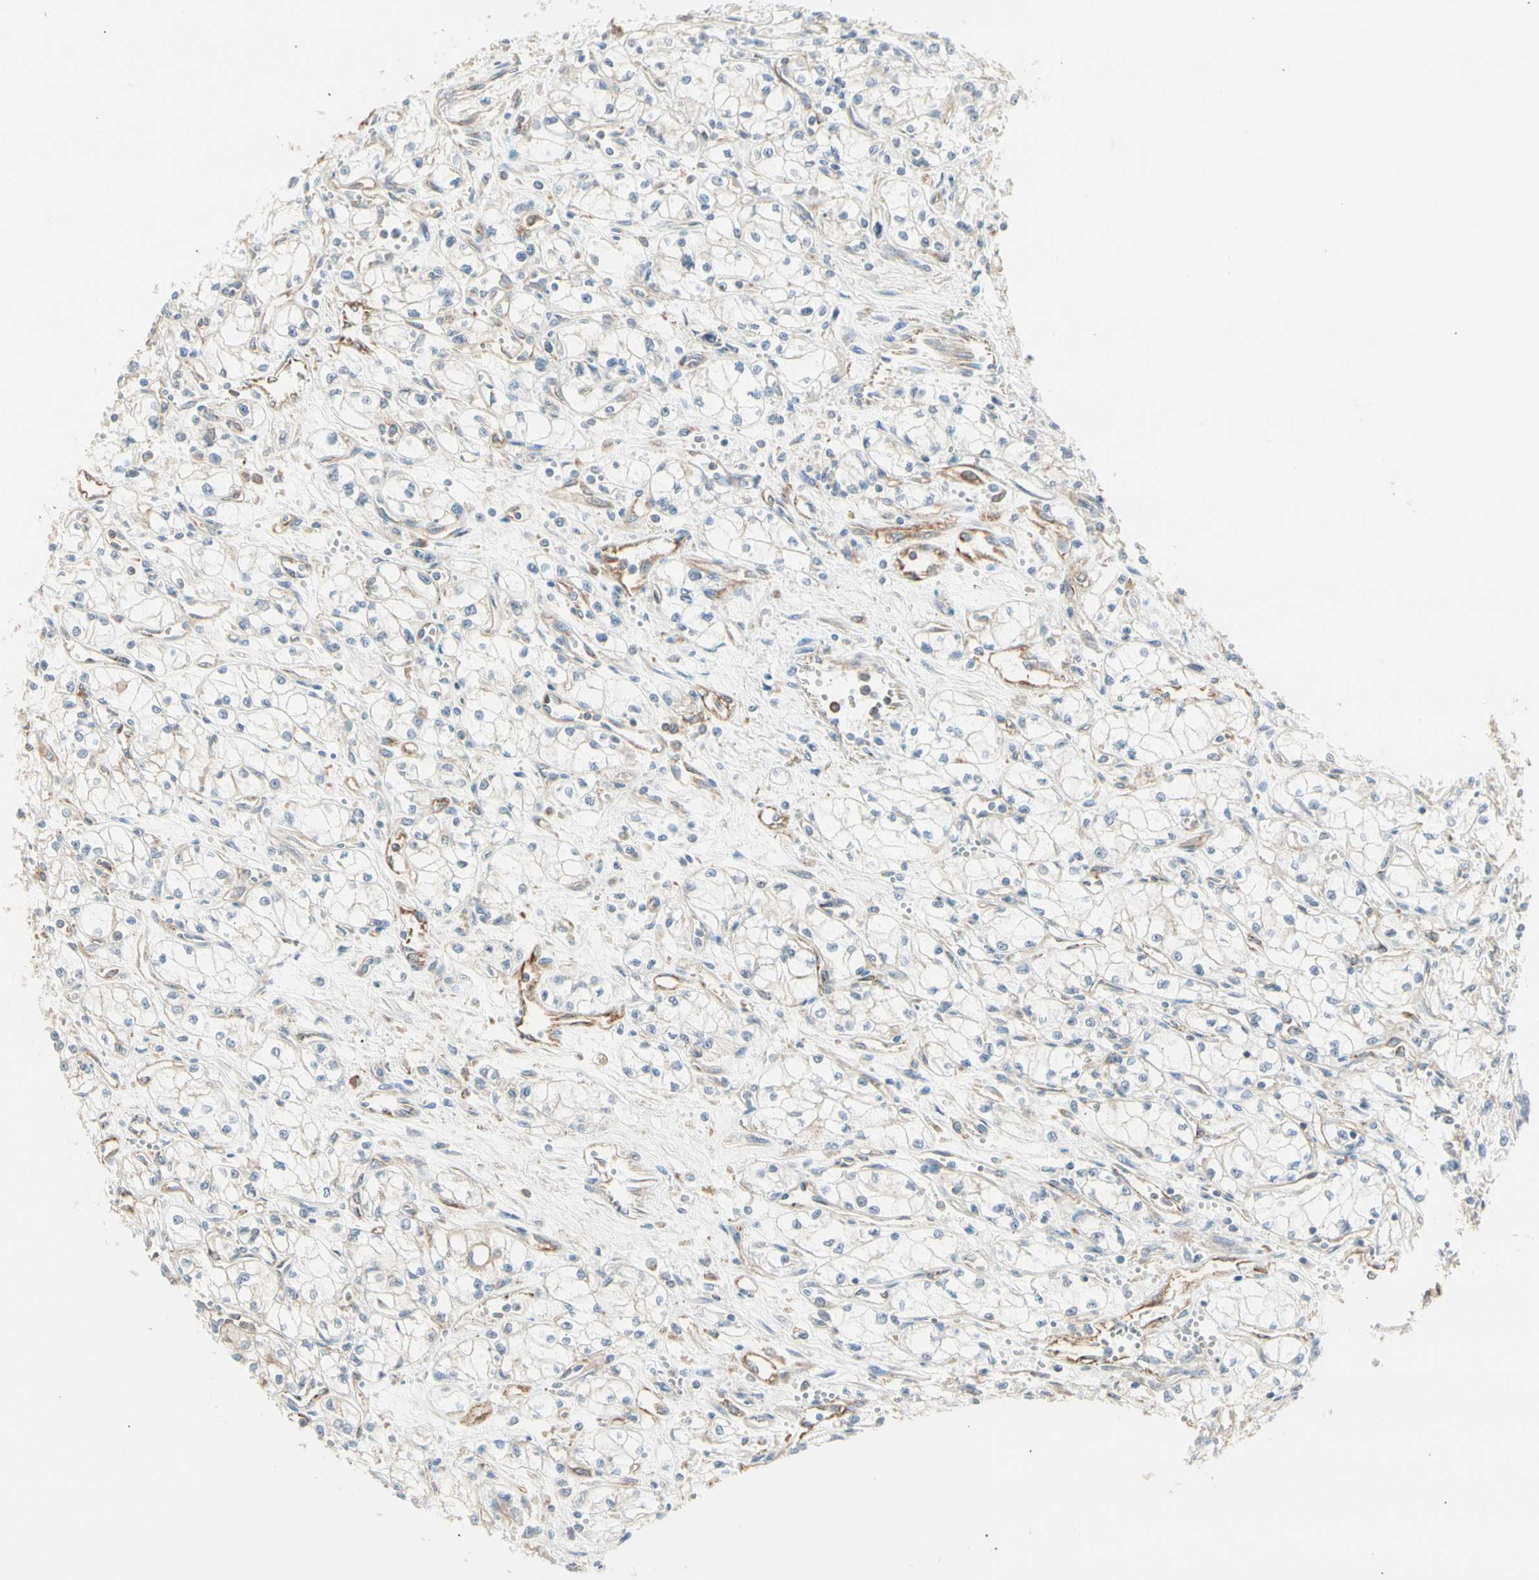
{"staining": {"intensity": "weak", "quantity": ">75%", "location": "cytoplasmic/membranous"}, "tissue": "renal cancer", "cell_type": "Tumor cells", "image_type": "cancer", "snomed": [{"axis": "morphology", "description": "Normal tissue, NOS"}, {"axis": "morphology", "description": "Adenocarcinoma, NOS"}, {"axis": "topography", "description": "Kidney"}], "caption": "An immunohistochemistry photomicrograph of neoplastic tissue is shown. Protein staining in brown labels weak cytoplasmic/membranous positivity in adenocarcinoma (renal) within tumor cells. (Brightfield microscopy of DAB IHC at high magnification).", "gene": "AGFG1", "patient": {"sex": "male", "age": 59}}